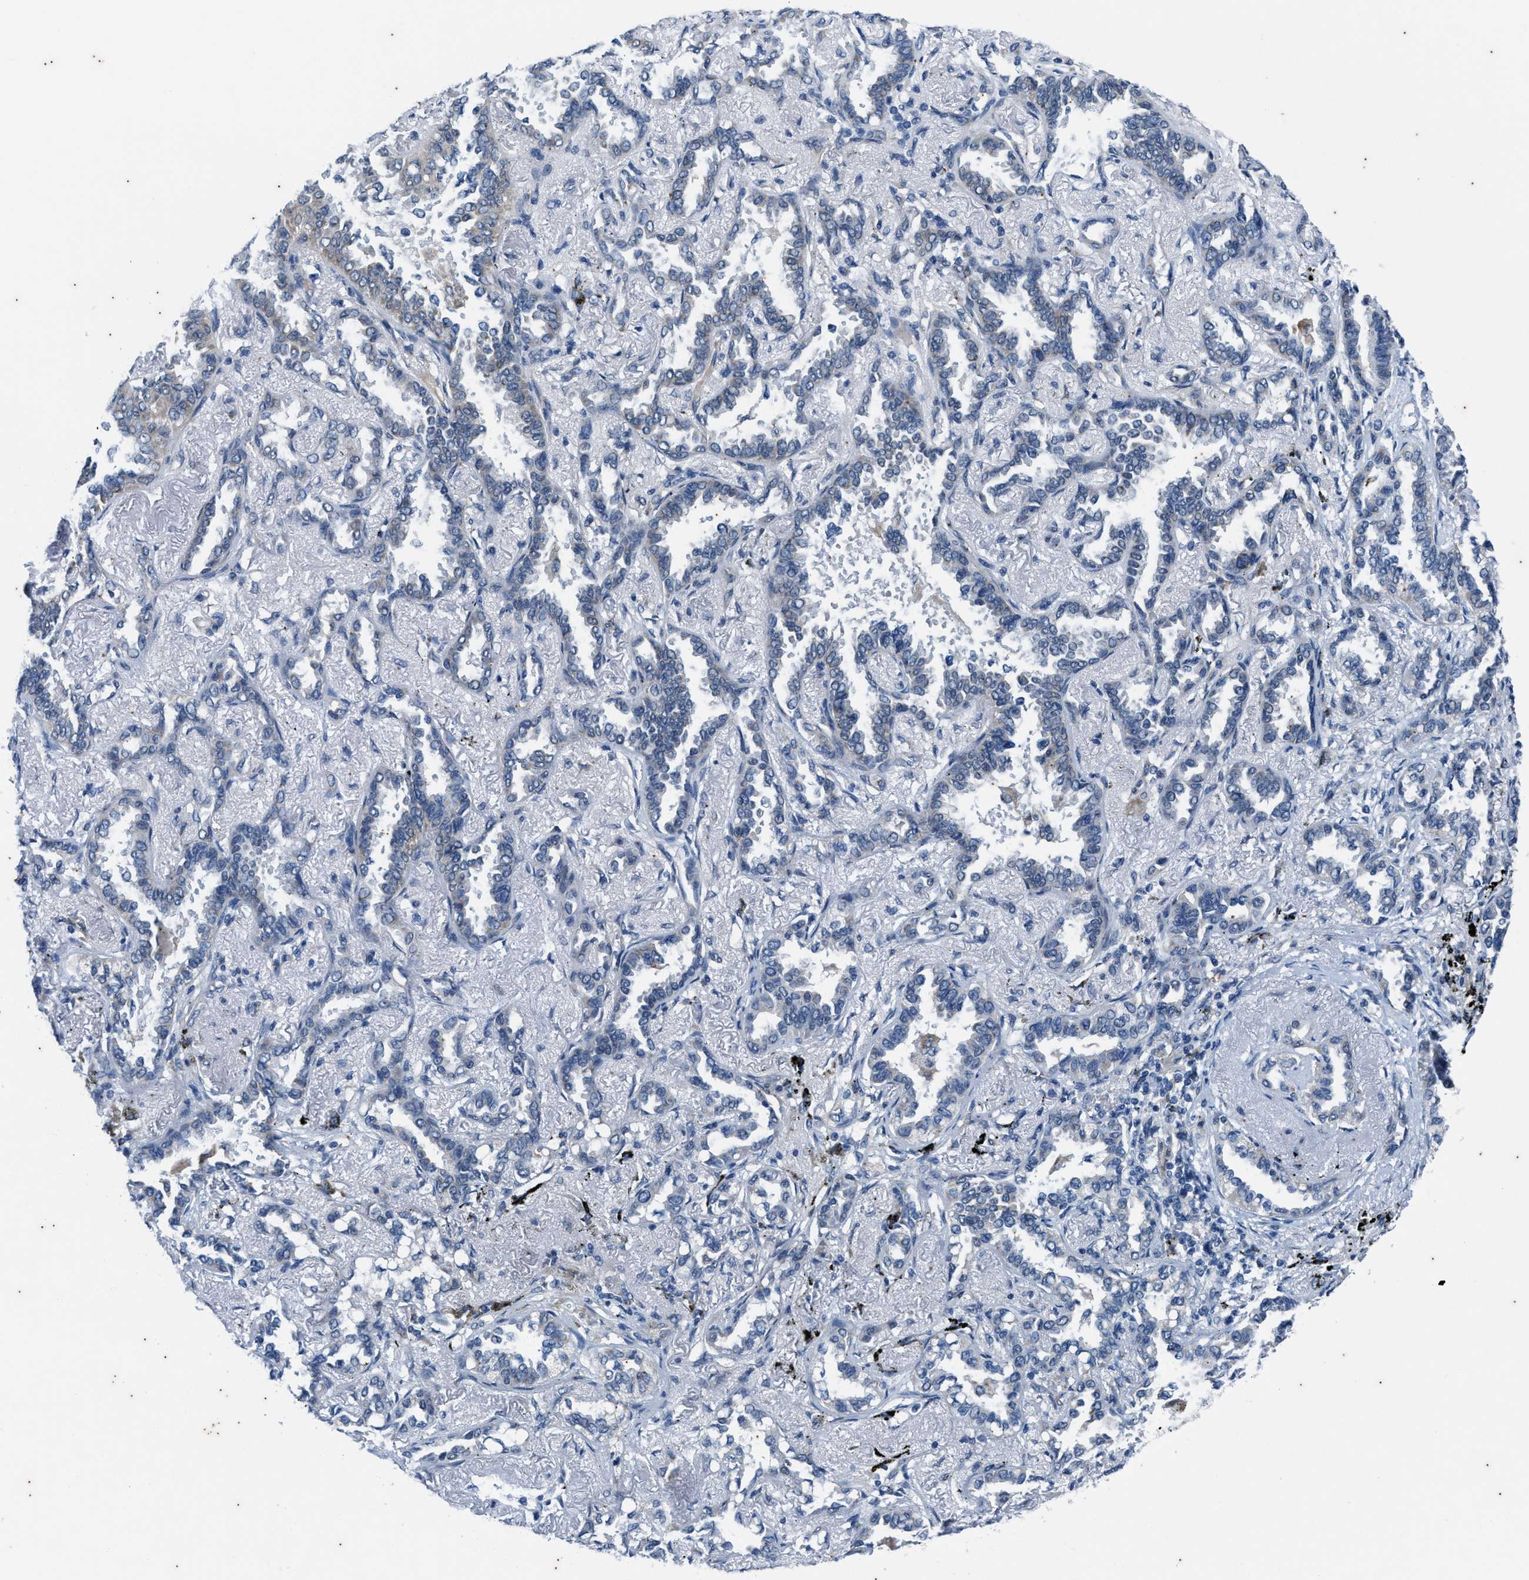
{"staining": {"intensity": "negative", "quantity": "none", "location": "none"}, "tissue": "lung cancer", "cell_type": "Tumor cells", "image_type": "cancer", "snomed": [{"axis": "morphology", "description": "Adenocarcinoma, NOS"}, {"axis": "topography", "description": "Lung"}], "caption": "Immunohistochemistry photomicrograph of neoplastic tissue: human lung cancer (adenocarcinoma) stained with DAB demonstrates no significant protein staining in tumor cells.", "gene": "KIF24", "patient": {"sex": "male", "age": 59}}